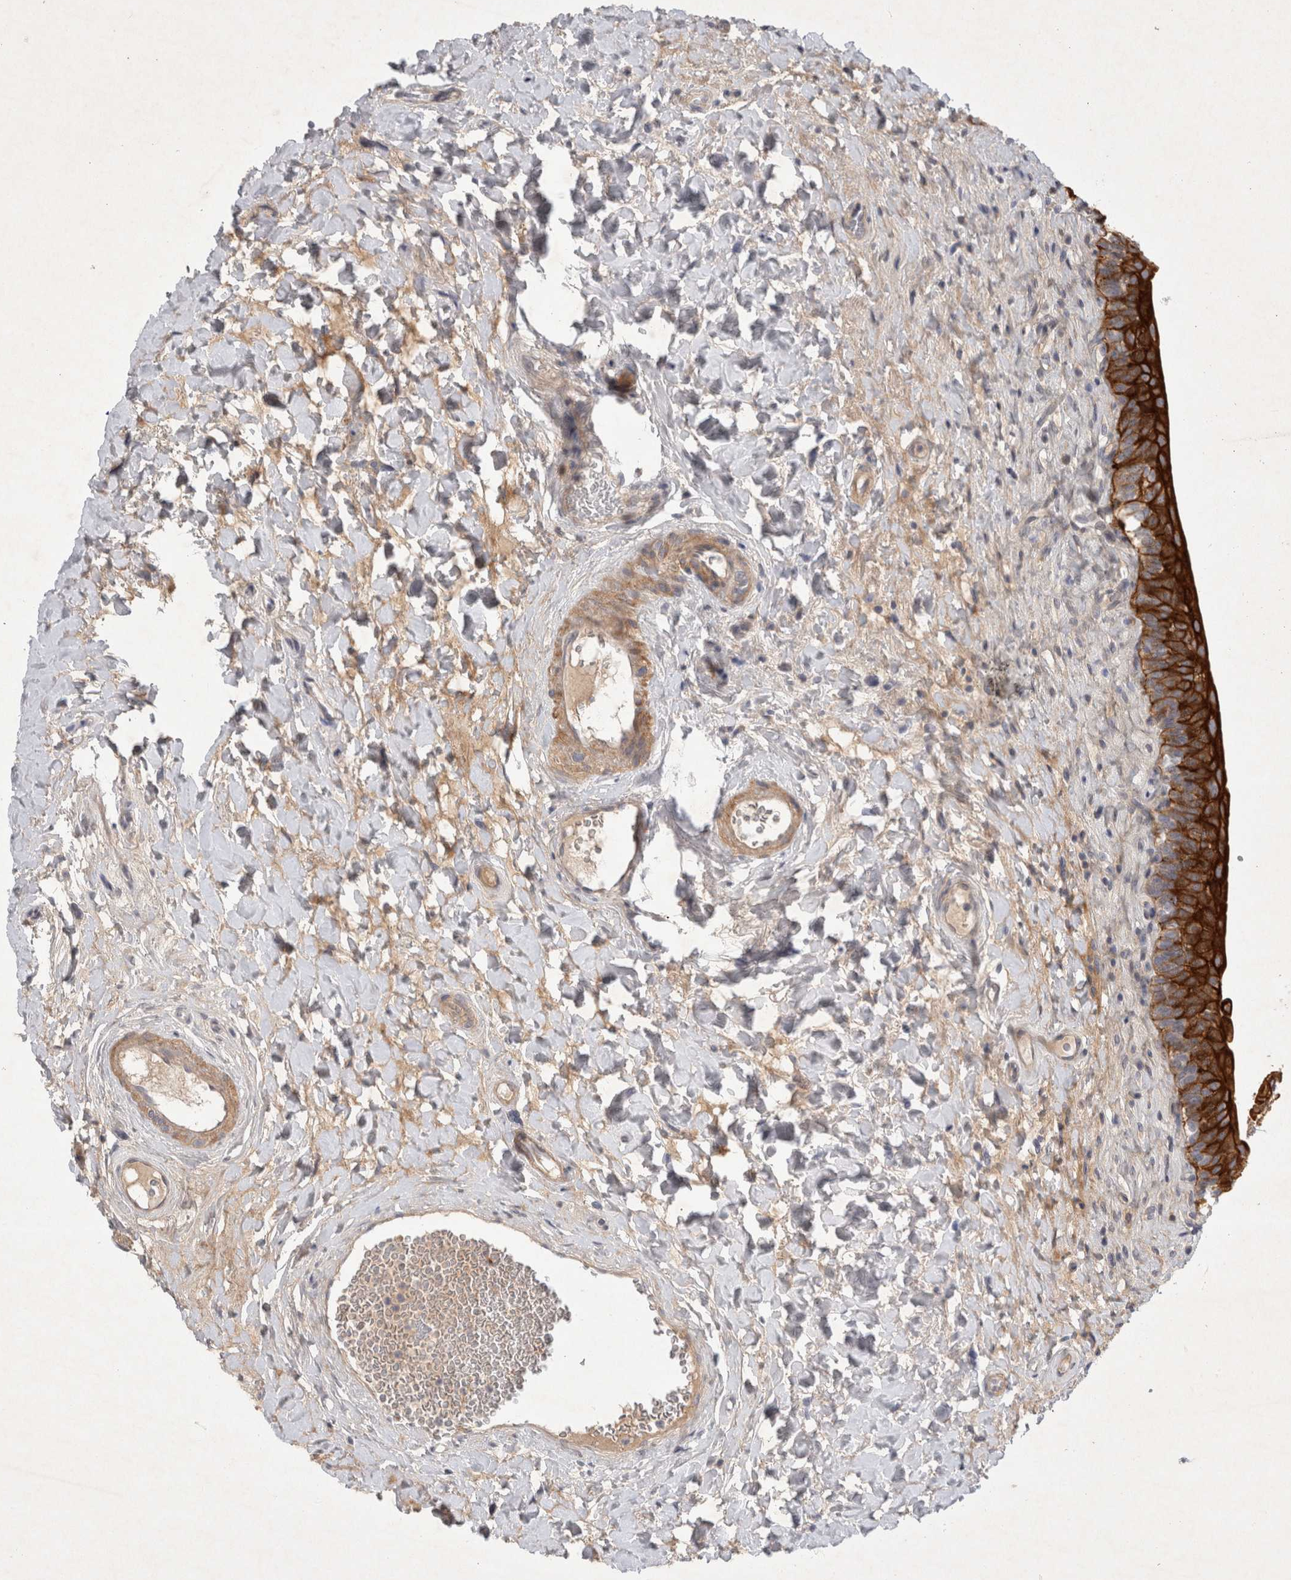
{"staining": {"intensity": "strong", "quantity": ">75%", "location": "cytoplasmic/membranous"}, "tissue": "urinary bladder", "cell_type": "Urothelial cells", "image_type": "normal", "snomed": [{"axis": "morphology", "description": "Normal tissue, NOS"}, {"axis": "topography", "description": "Urinary bladder"}], "caption": "Strong cytoplasmic/membranous positivity is present in about >75% of urothelial cells in normal urinary bladder. Nuclei are stained in blue.", "gene": "BZW2", "patient": {"sex": "male", "age": 83}}